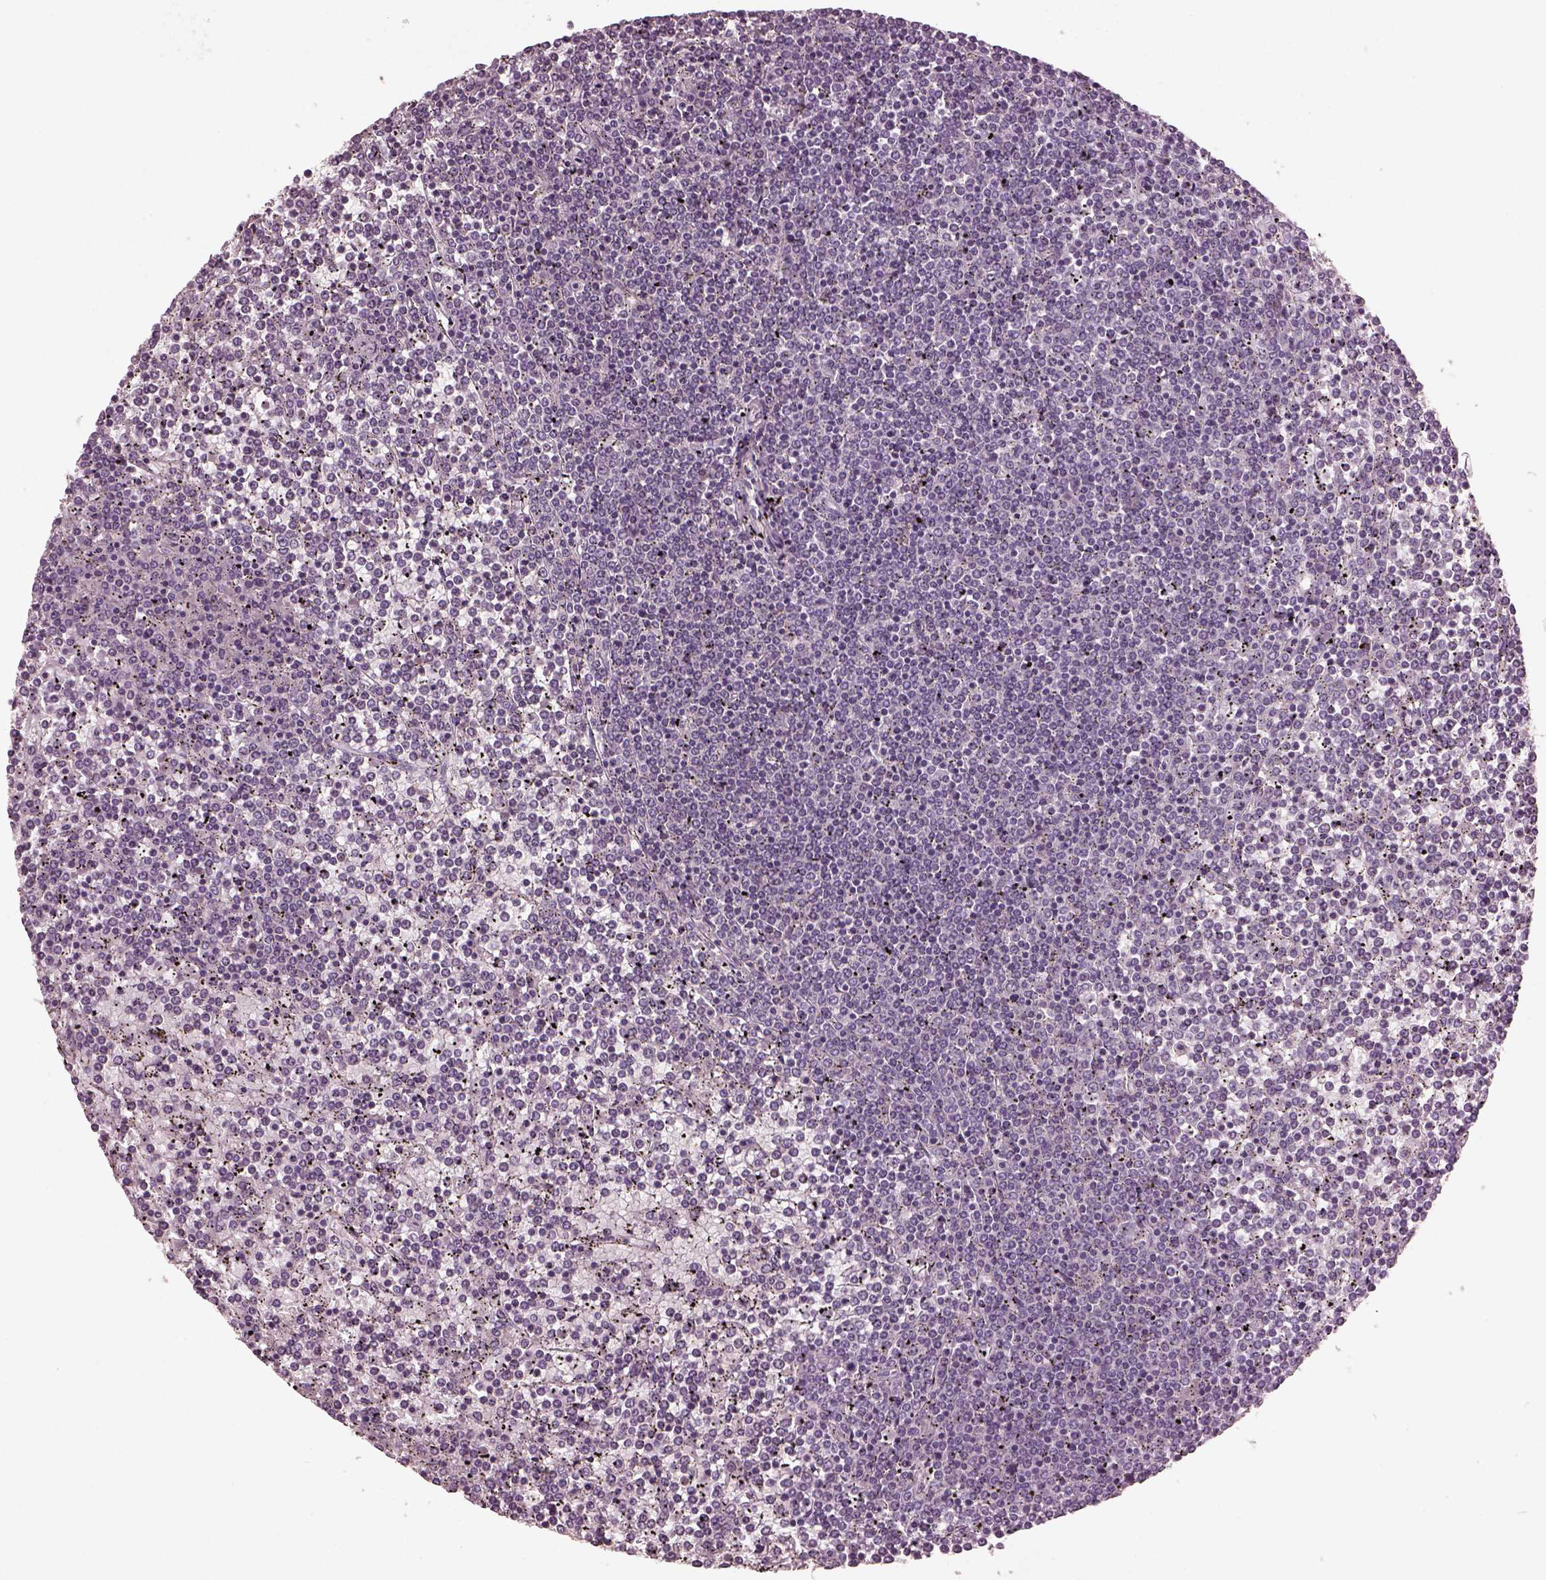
{"staining": {"intensity": "negative", "quantity": "none", "location": "none"}, "tissue": "lymphoma", "cell_type": "Tumor cells", "image_type": "cancer", "snomed": [{"axis": "morphology", "description": "Malignant lymphoma, non-Hodgkin's type, Low grade"}, {"axis": "topography", "description": "Spleen"}], "caption": "Tumor cells show no significant protein staining in low-grade malignant lymphoma, non-Hodgkin's type.", "gene": "PACRG", "patient": {"sex": "female", "age": 19}}